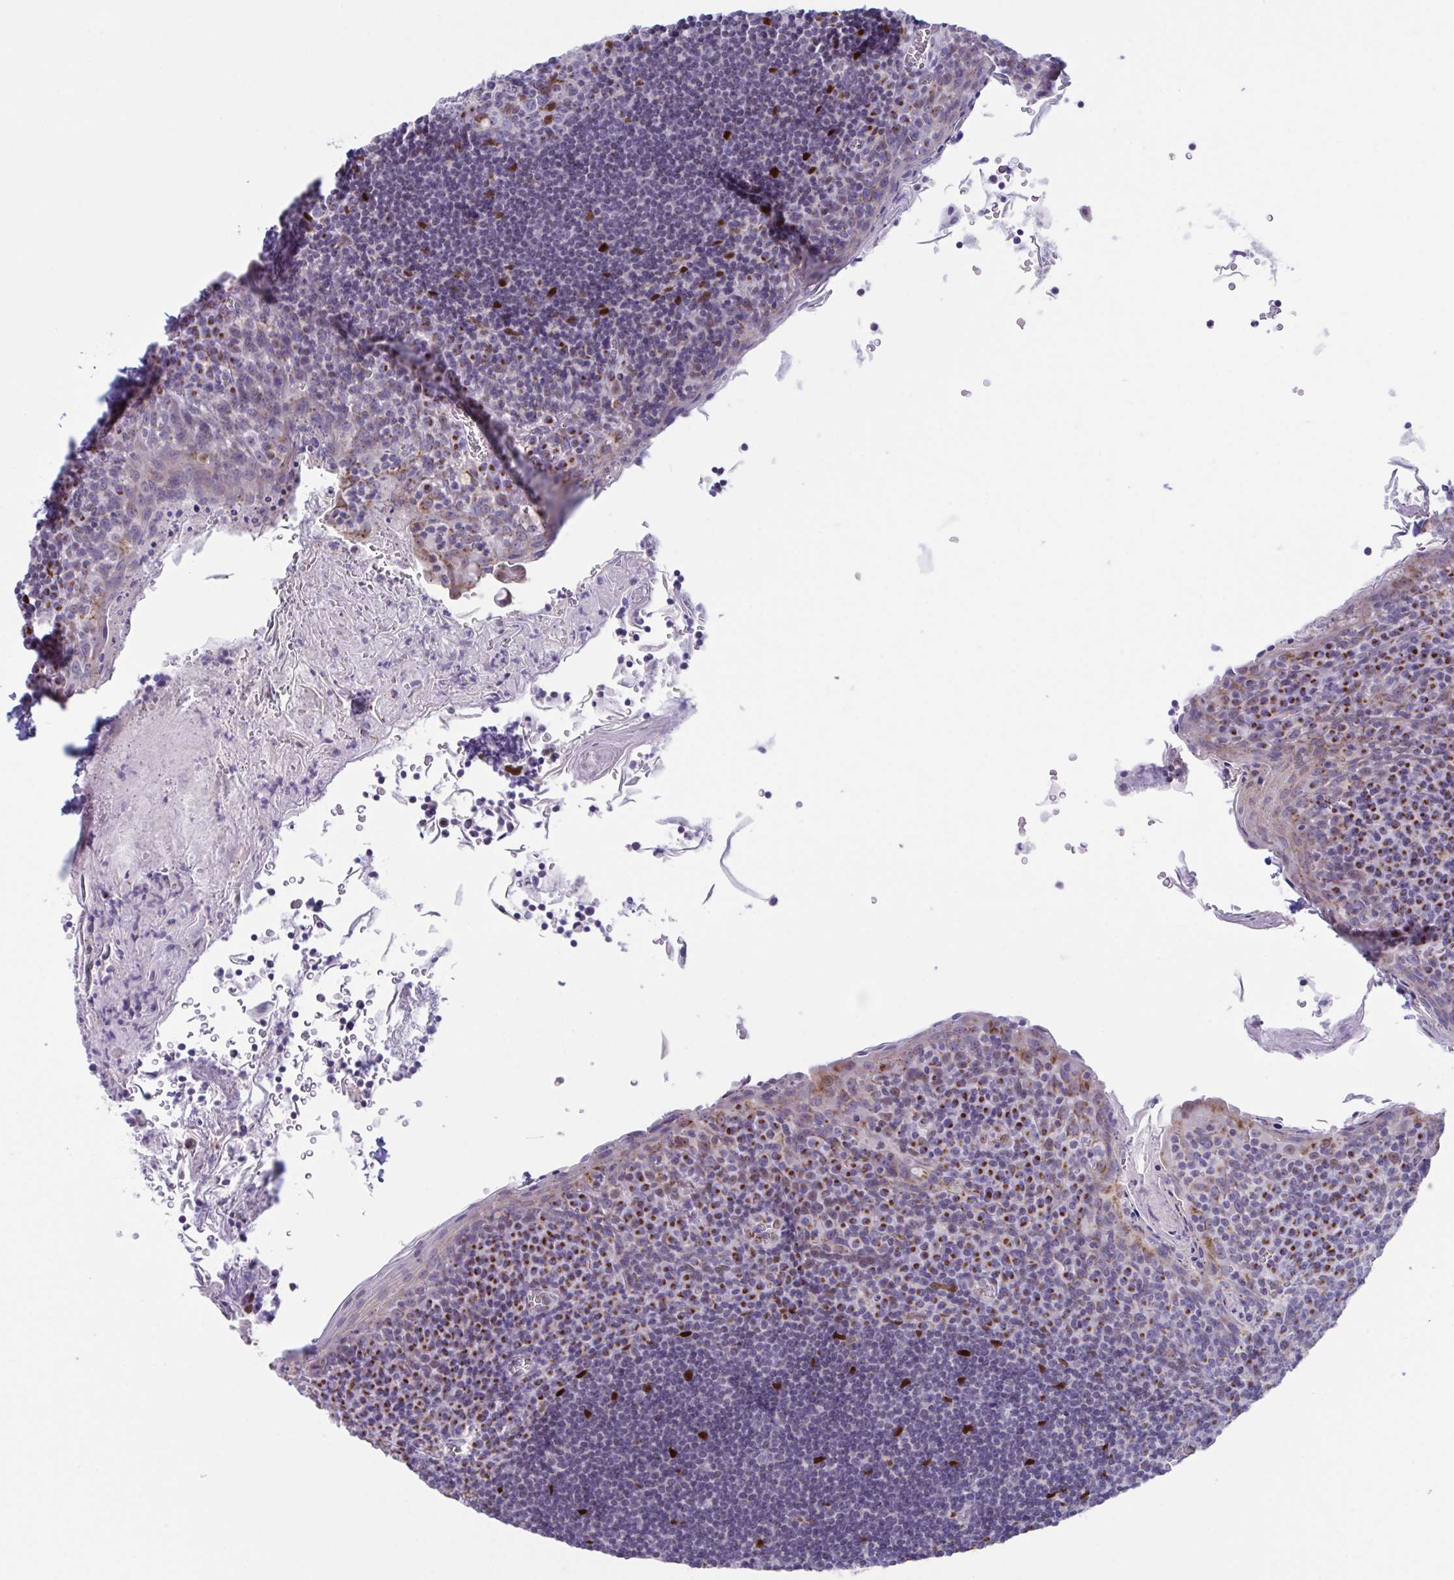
{"staining": {"intensity": "moderate", "quantity": "<25%", "location": "cytoplasmic/membranous,nuclear"}, "tissue": "tonsil", "cell_type": "Germinal center cells", "image_type": "normal", "snomed": [{"axis": "morphology", "description": "Normal tissue, NOS"}, {"axis": "topography", "description": "Tonsil"}], "caption": "Protein staining of normal tonsil reveals moderate cytoplasmic/membranous,nuclear staining in approximately <25% of germinal center cells. (DAB (3,3'-diaminobenzidine) = brown stain, brightfield microscopy at high magnification).", "gene": "SCLY", "patient": {"sex": "male", "age": 27}}